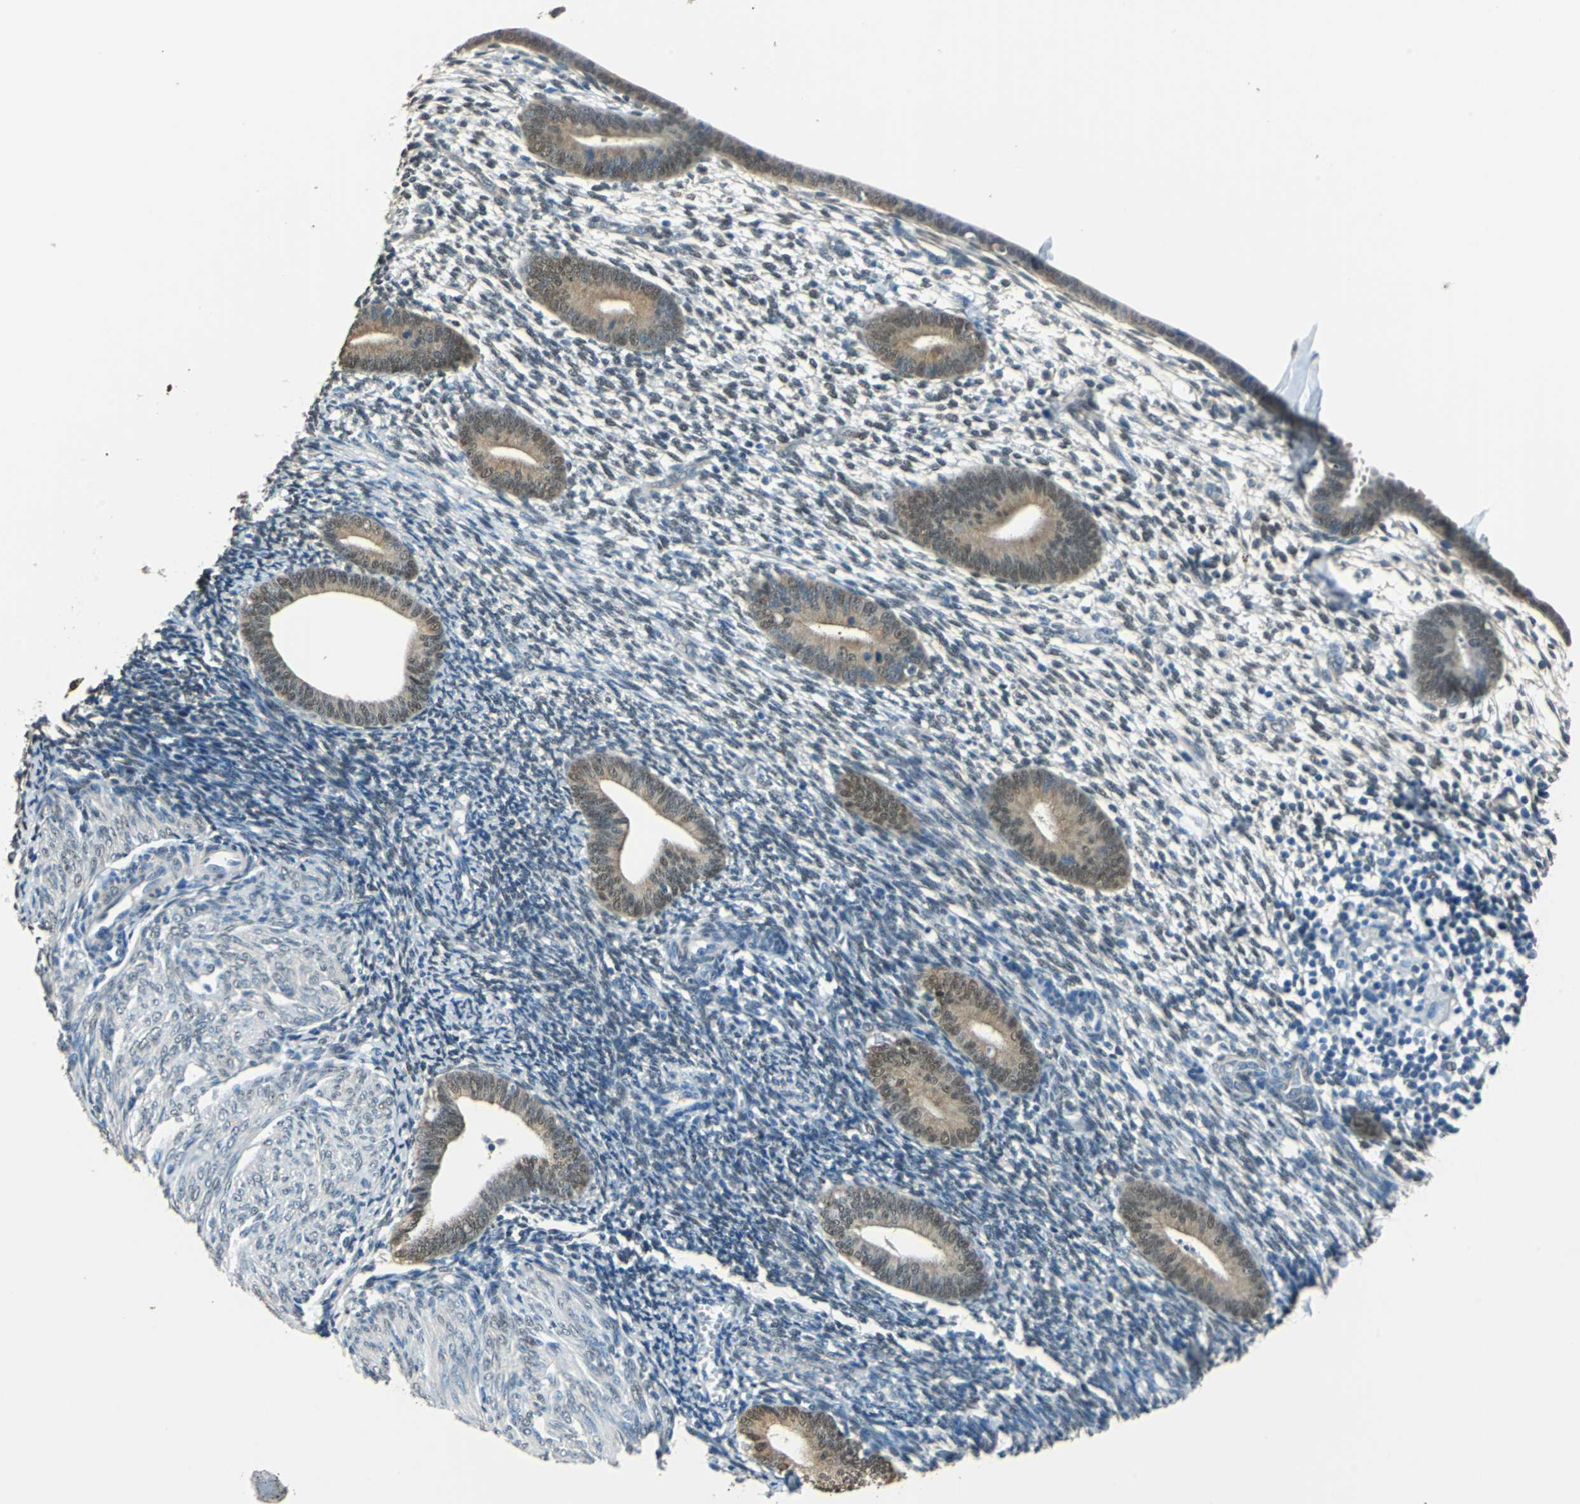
{"staining": {"intensity": "weak", "quantity": "<25%", "location": "cytoplasmic/membranous,nuclear"}, "tissue": "endometrium", "cell_type": "Cells in endometrial stroma", "image_type": "normal", "snomed": [{"axis": "morphology", "description": "Normal tissue, NOS"}, {"axis": "topography", "description": "Endometrium"}], "caption": "The histopathology image exhibits no significant positivity in cells in endometrial stroma of endometrium.", "gene": "FKBP4", "patient": {"sex": "female", "age": 57}}